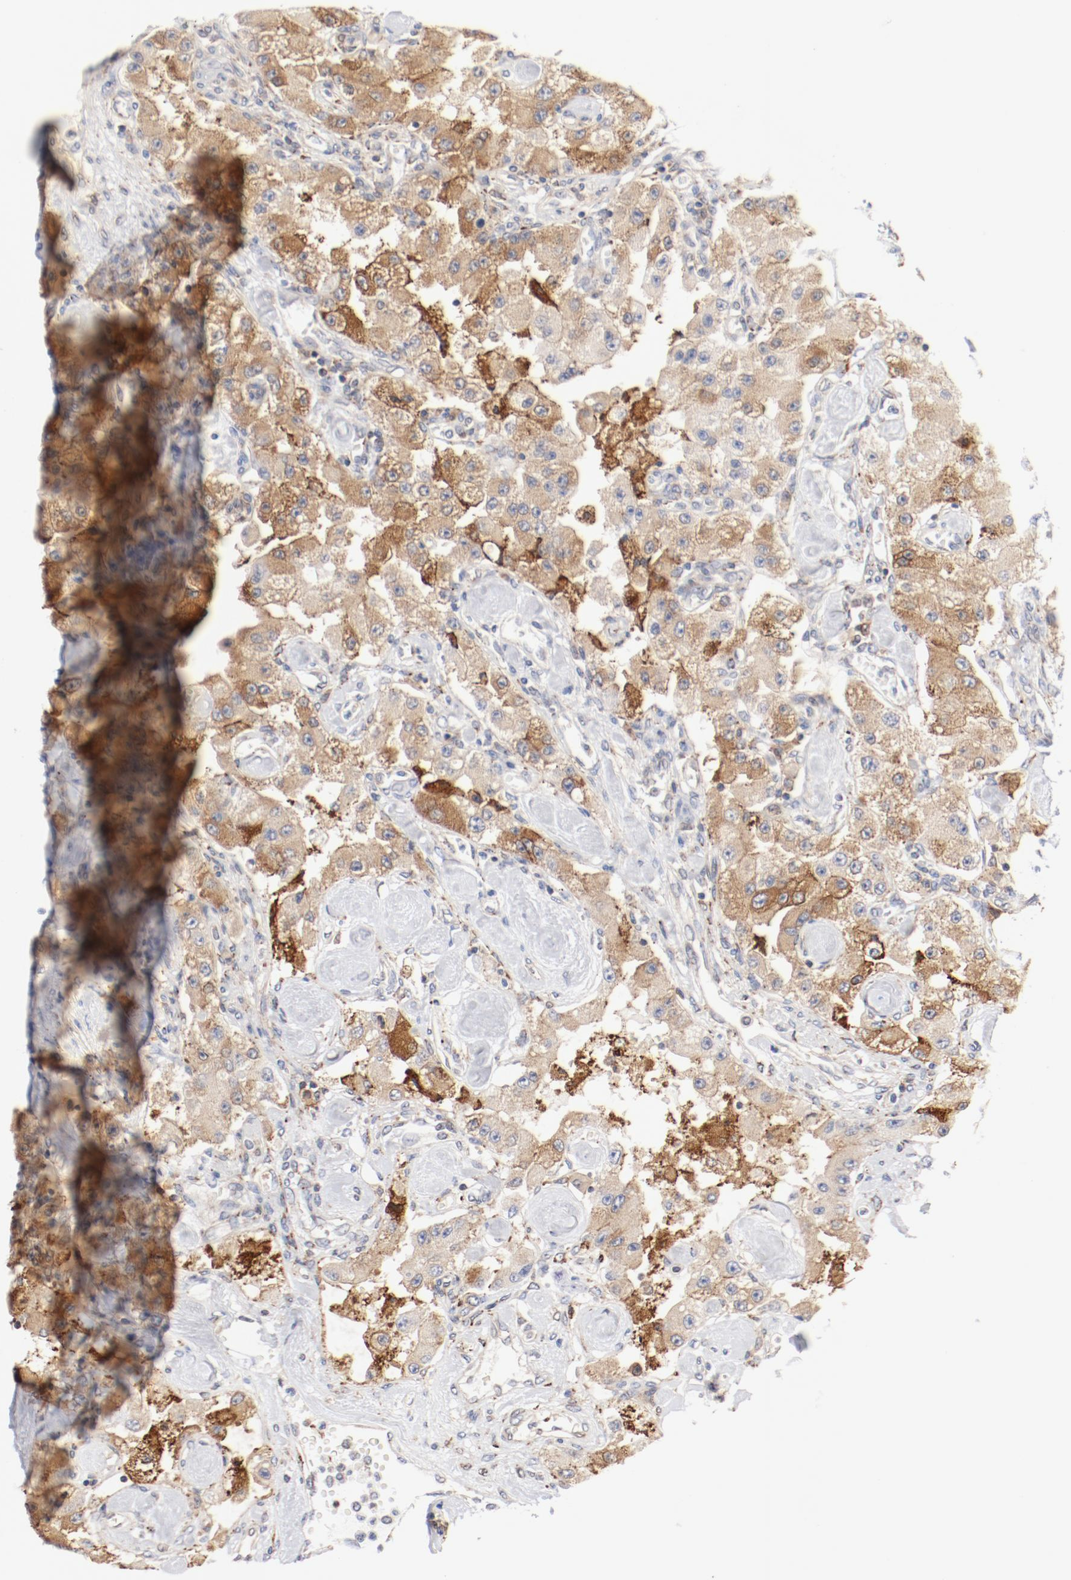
{"staining": {"intensity": "moderate", "quantity": ">75%", "location": "cytoplasmic/membranous"}, "tissue": "carcinoid", "cell_type": "Tumor cells", "image_type": "cancer", "snomed": [{"axis": "morphology", "description": "Carcinoid, malignant, NOS"}, {"axis": "topography", "description": "Pancreas"}], "caption": "Malignant carcinoid stained with a protein marker displays moderate staining in tumor cells.", "gene": "PDPK1", "patient": {"sex": "male", "age": 41}}